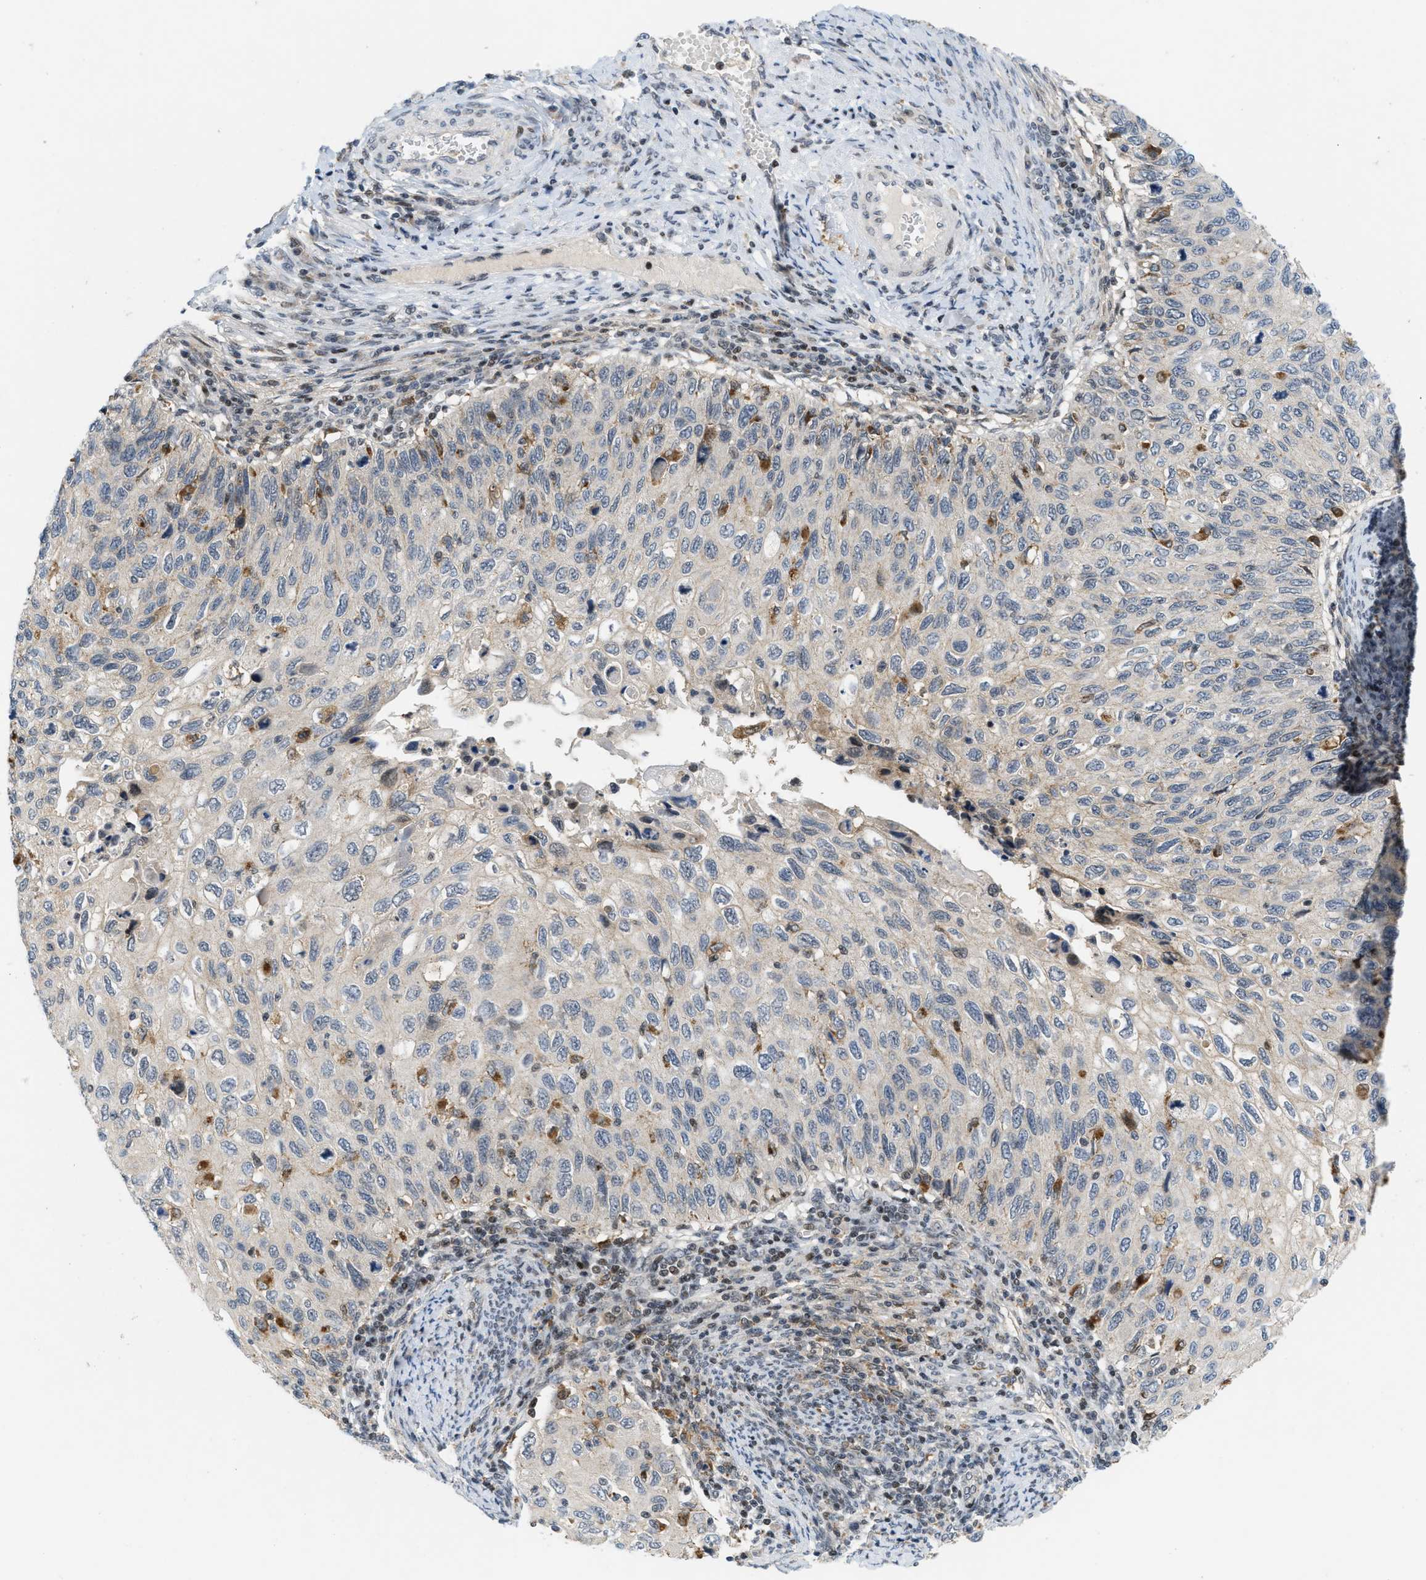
{"staining": {"intensity": "negative", "quantity": "none", "location": "none"}, "tissue": "cervical cancer", "cell_type": "Tumor cells", "image_type": "cancer", "snomed": [{"axis": "morphology", "description": "Squamous cell carcinoma, NOS"}, {"axis": "topography", "description": "Cervix"}], "caption": "High magnification brightfield microscopy of cervical cancer stained with DAB (3,3'-diaminobenzidine) (brown) and counterstained with hematoxylin (blue): tumor cells show no significant expression.", "gene": "ING1", "patient": {"sex": "female", "age": 70}}